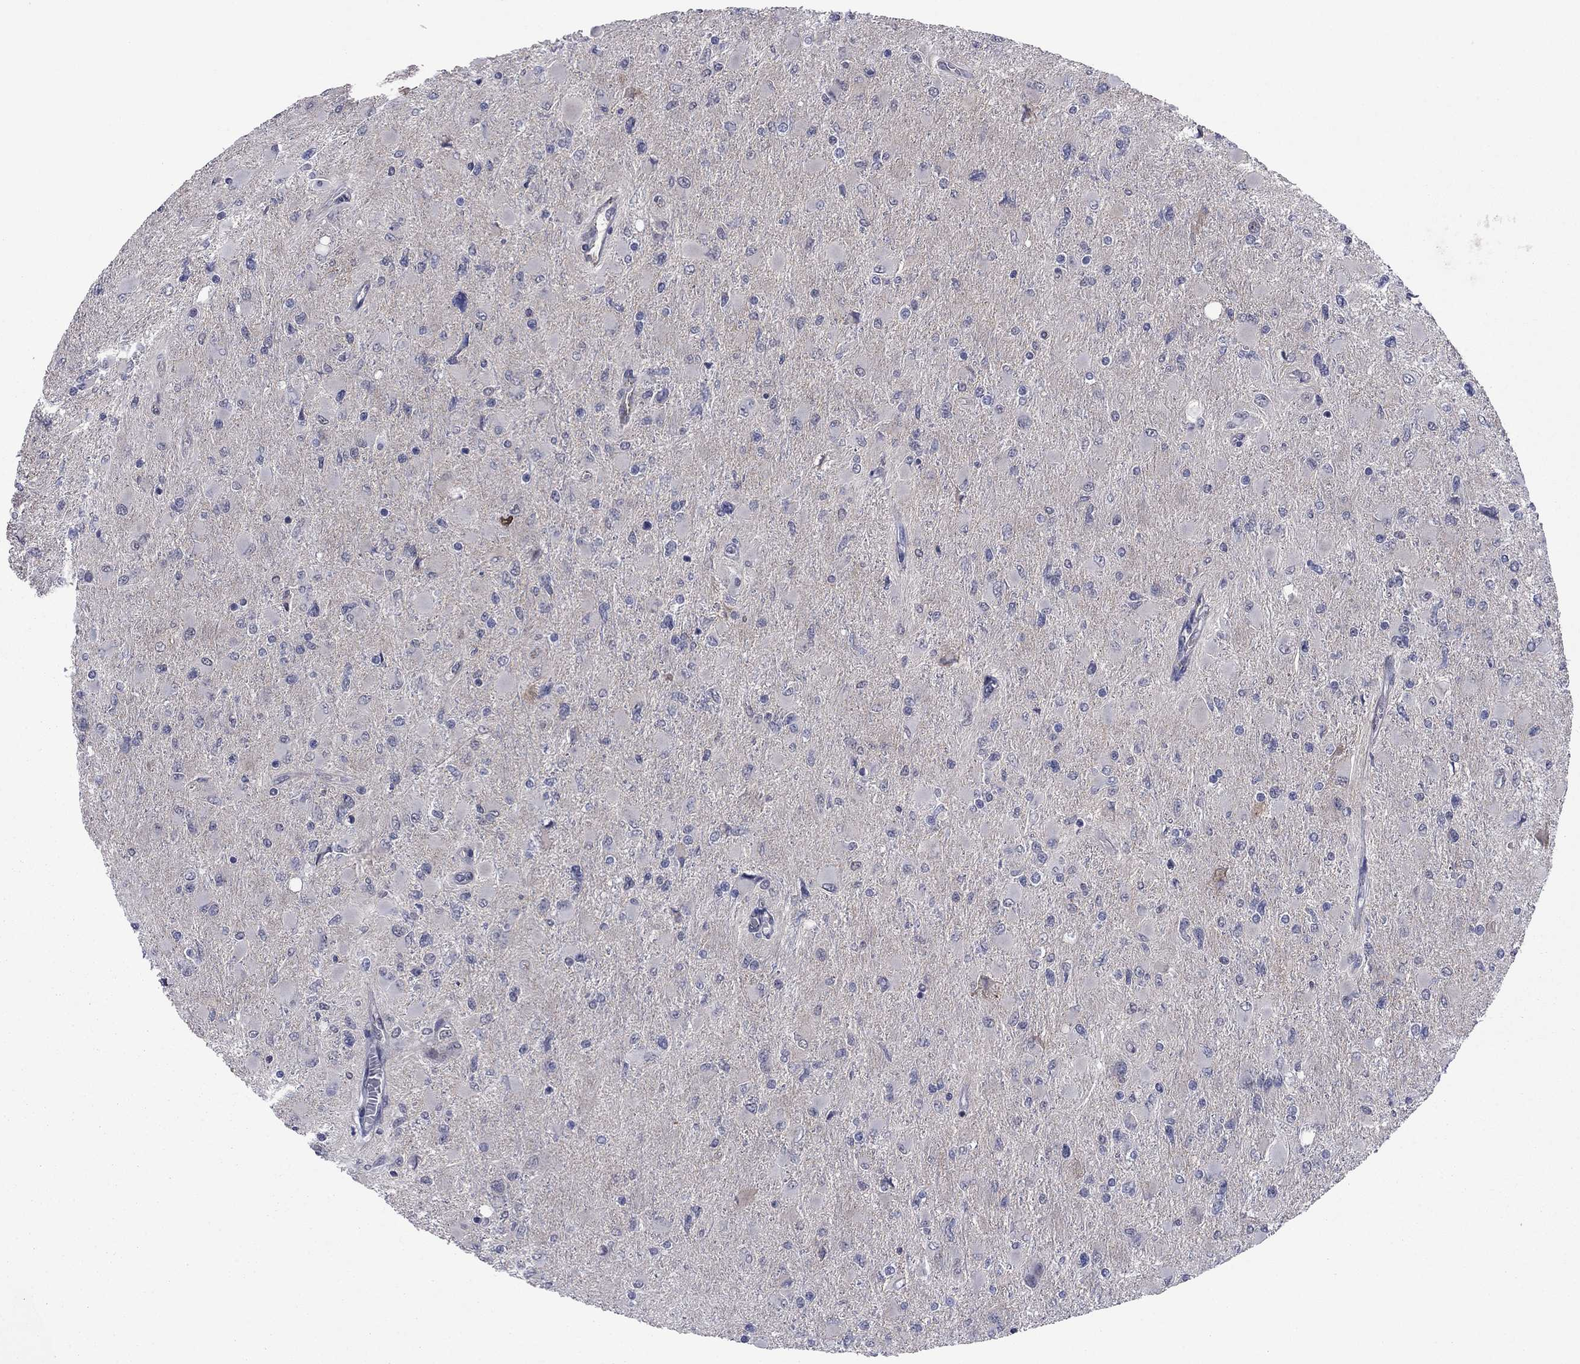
{"staining": {"intensity": "negative", "quantity": "none", "location": "none"}, "tissue": "glioma", "cell_type": "Tumor cells", "image_type": "cancer", "snomed": [{"axis": "morphology", "description": "Glioma, malignant, High grade"}, {"axis": "topography", "description": "Cerebral cortex"}], "caption": "The micrograph displays no staining of tumor cells in glioma.", "gene": "CDCA5", "patient": {"sex": "female", "age": 36}}